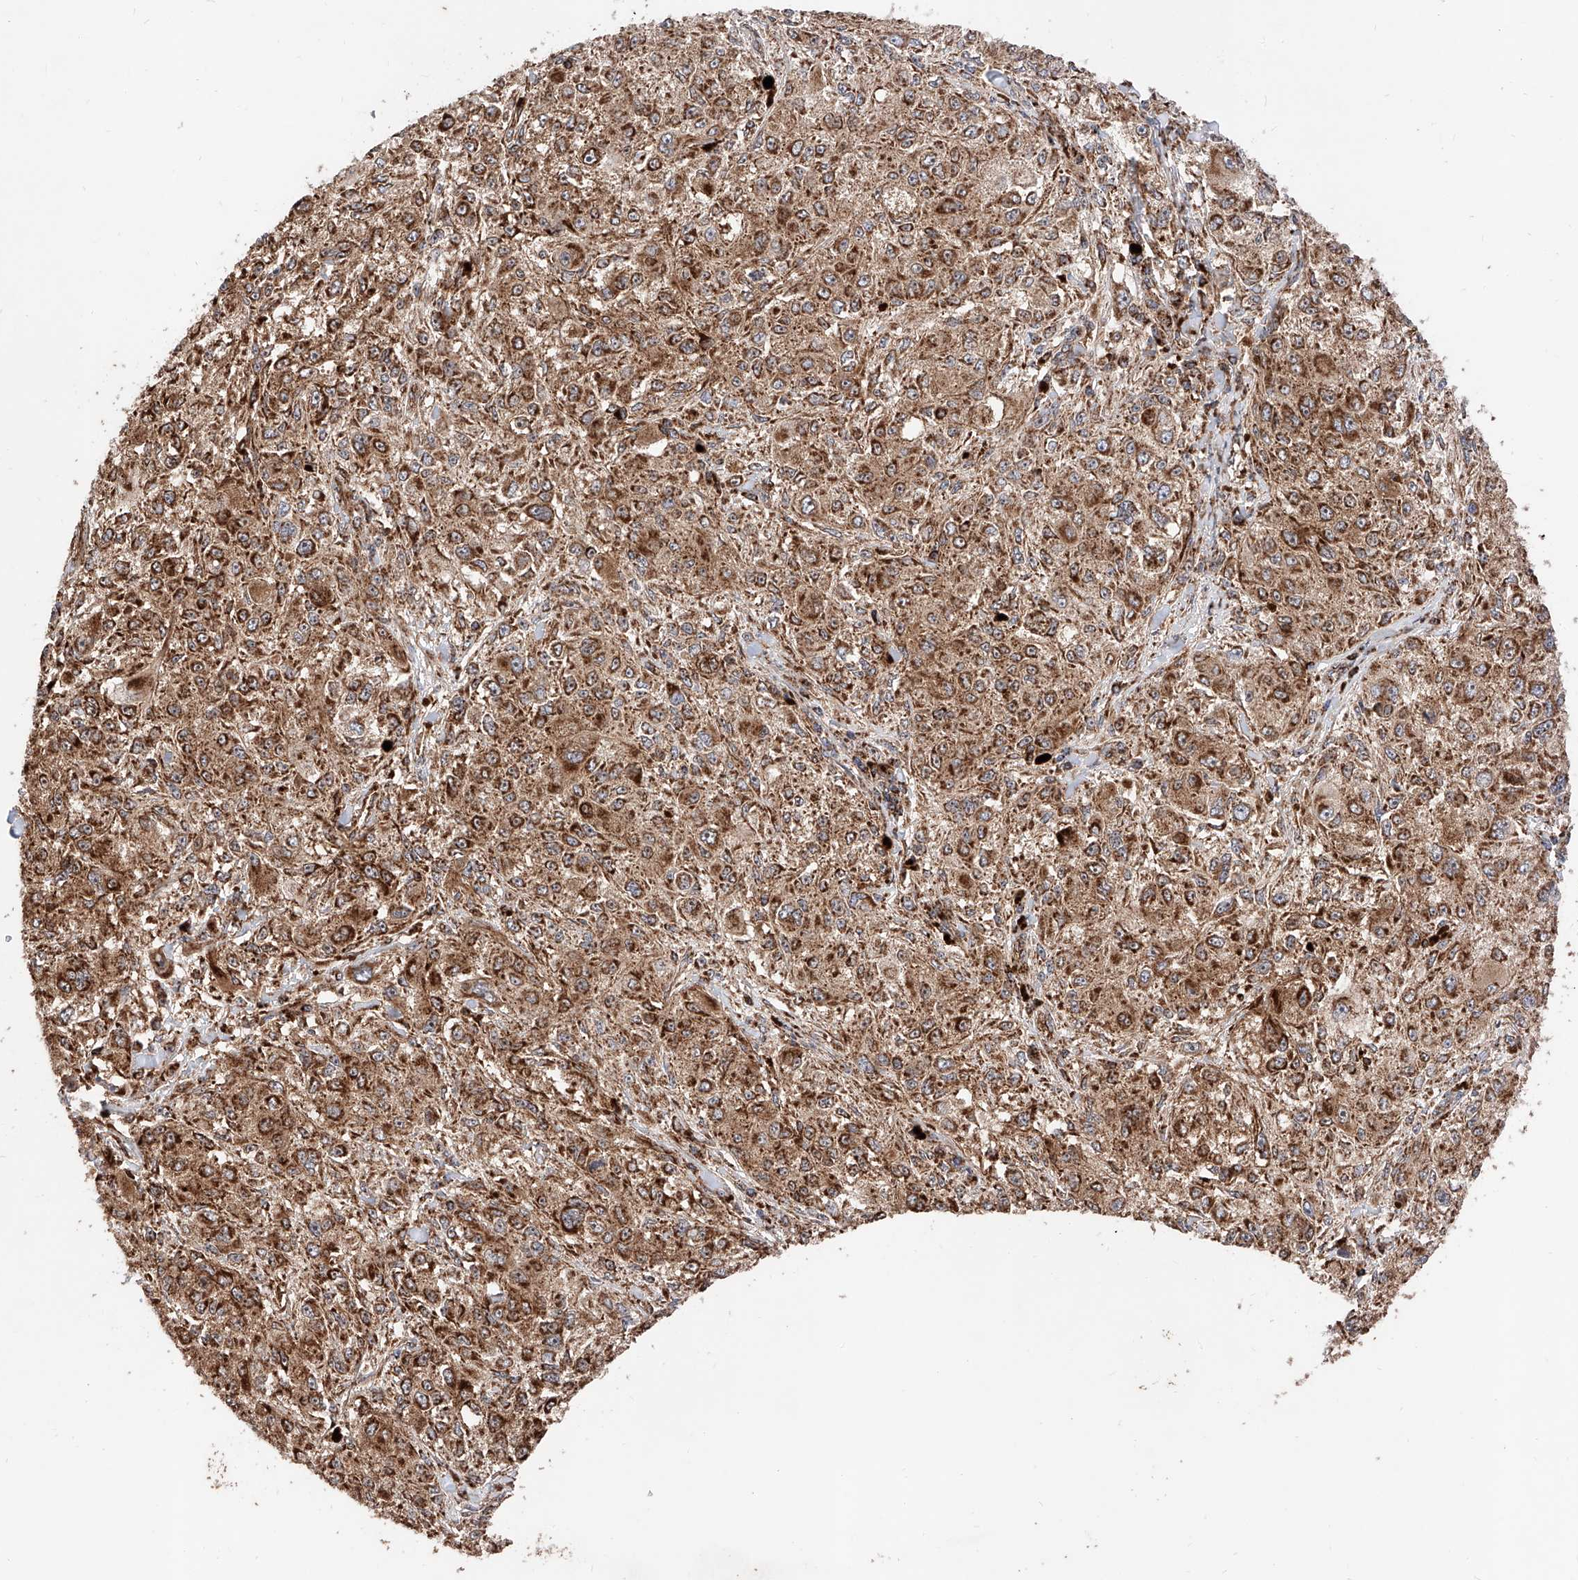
{"staining": {"intensity": "moderate", "quantity": ">75%", "location": "cytoplasmic/membranous"}, "tissue": "melanoma", "cell_type": "Tumor cells", "image_type": "cancer", "snomed": [{"axis": "morphology", "description": "Necrosis, NOS"}, {"axis": "morphology", "description": "Malignant melanoma, NOS"}, {"axis": "topography", "description": "Skin"}], "caption": "Immunohistochemistry of human melanoma demonstrates medium levels of moderate cytoplasmic/membranous staining in about >75% of tumor cells.", "gene": "PISD", "patient": {"sex": "female", "age": 87}}